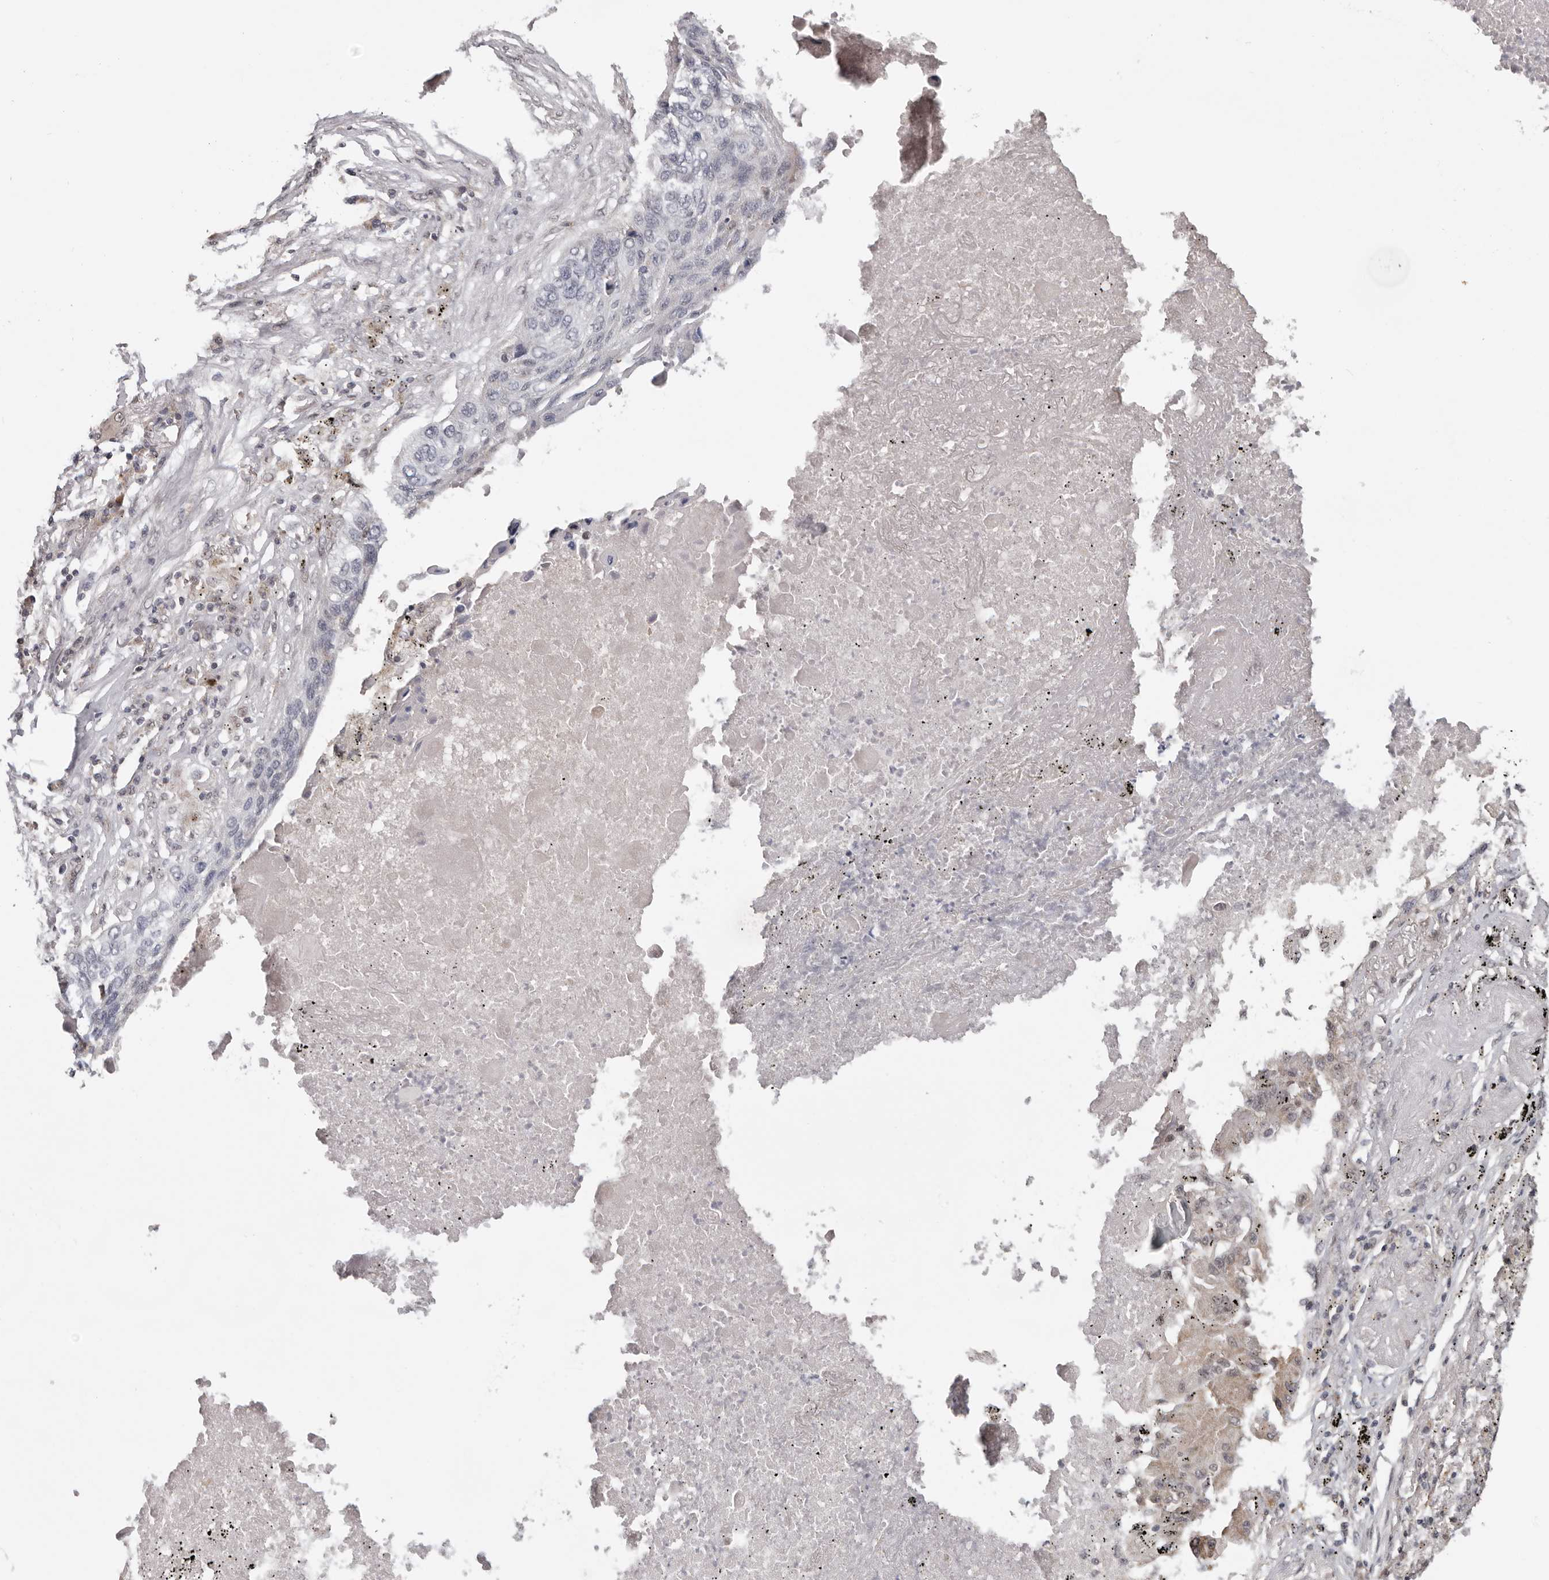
{"staining": {"intensity": "negative", "quantity": "none", "location": "none"}, "tissue": "lung cancer", "cell_type": "Tumor cells", "image_type": "cancer", "snomed": [{"axis": "morphology", "description": "Squamous cell carcinoma, NOS"}, {"axis": "topography", "description": "Lung"}], "caption": "Immunohistochemical staining of human lung squamous cell carcinoma shows no significant positivity in tumor cells.", "gene": "MOGAT2", "patient": {"sex": "female", "age": 63}}